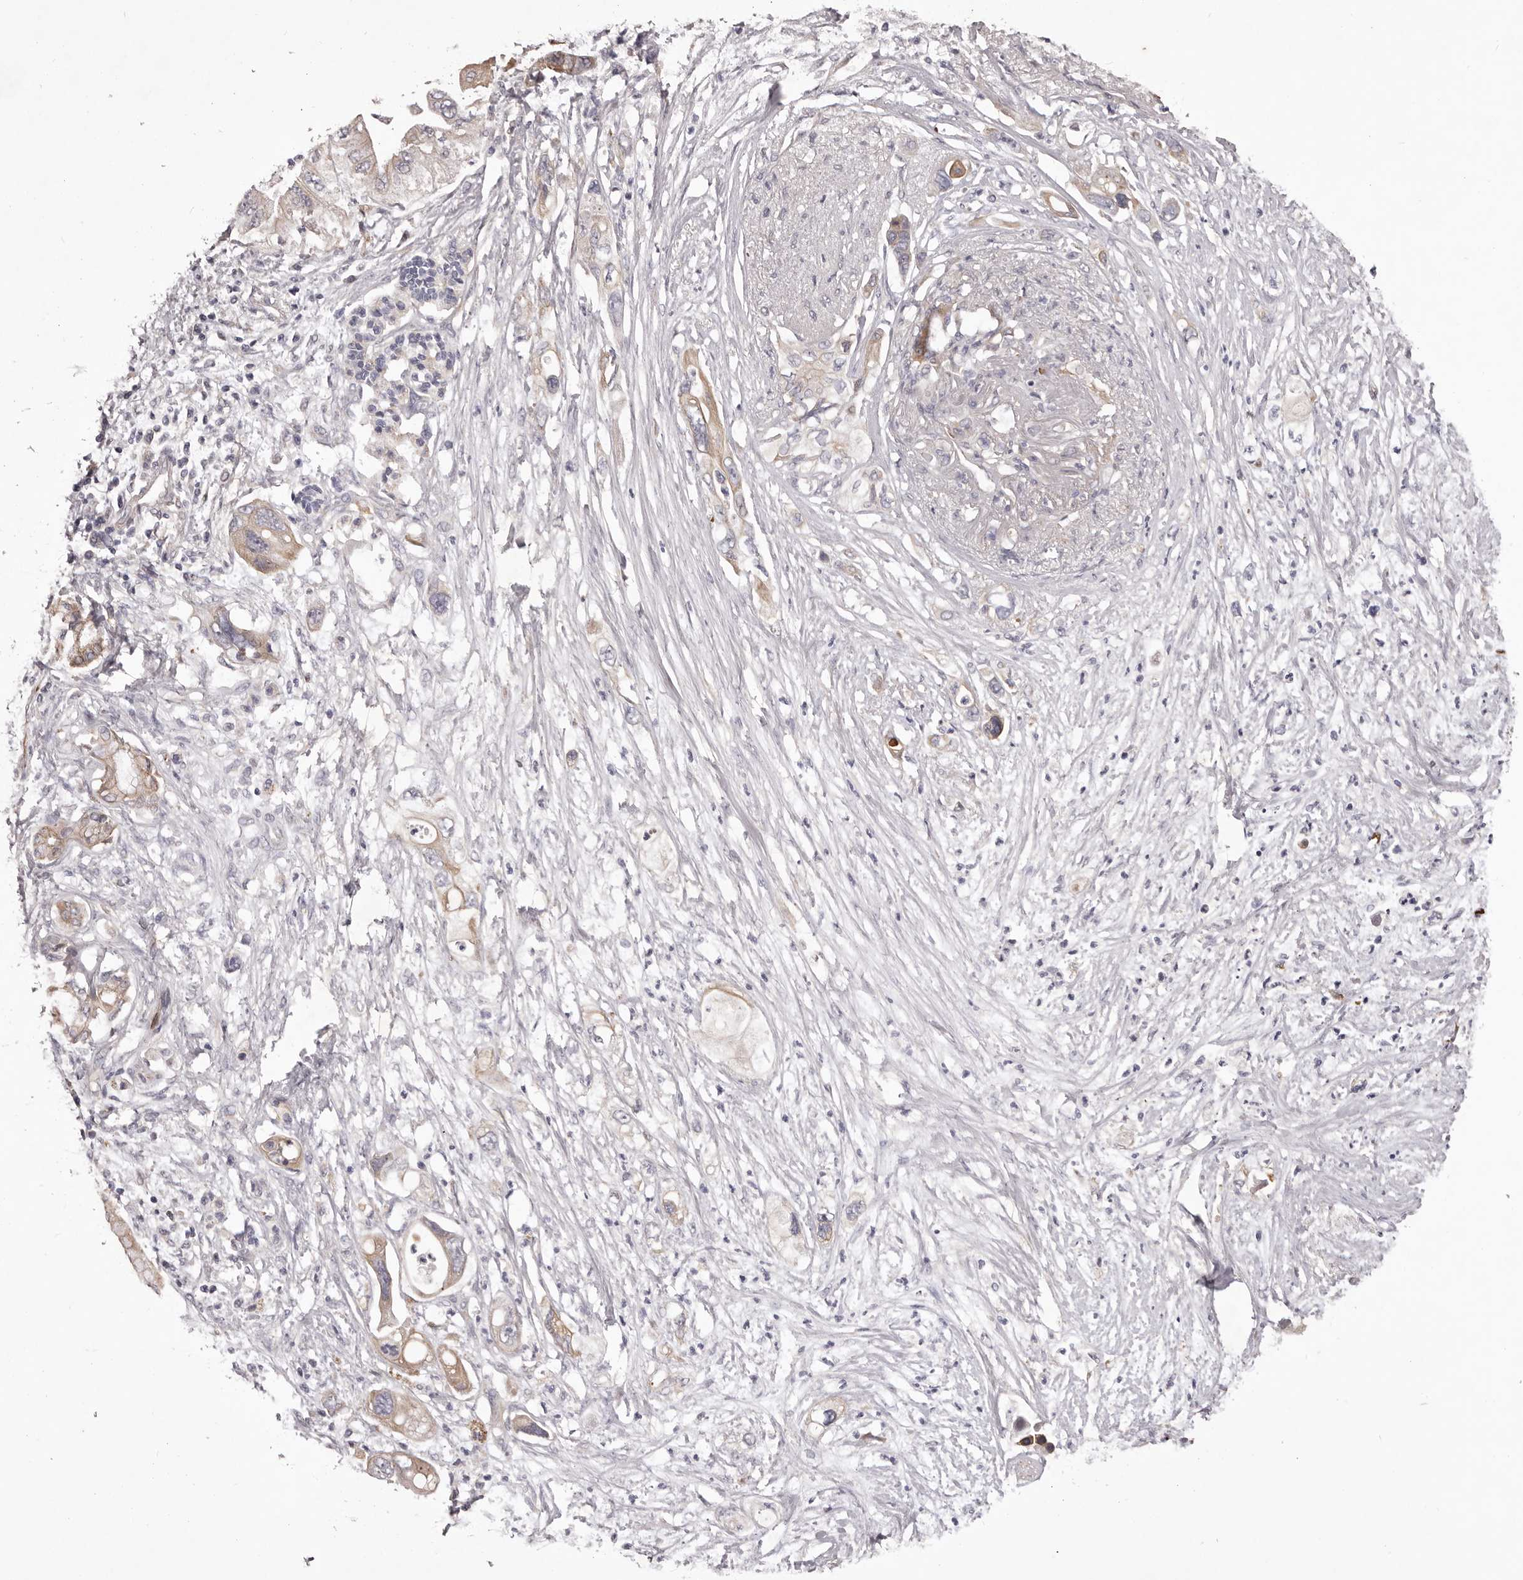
{"staining": {"intensity": "weak", "quantity": ">75%", "location": "cytoplasmic/membranous"}, "tissue": "pancreatic cancer", "cell_type": "Tumor cells", "image_type": "cancer", "snomed": [{"axis": "morphology", "description": "Adenocarcinoma, NOS"}, {"axis": "topography", "description": "Pancreas"}], "caption": "The micrograph demonstrates a brown stain indicating the presence of a protein in the cytoplasmic/membranous of tumor cells in pancreatic adenocarcinoma.", "gene": "PNRC1", "patient": {"sex": "male", "age": 66}}